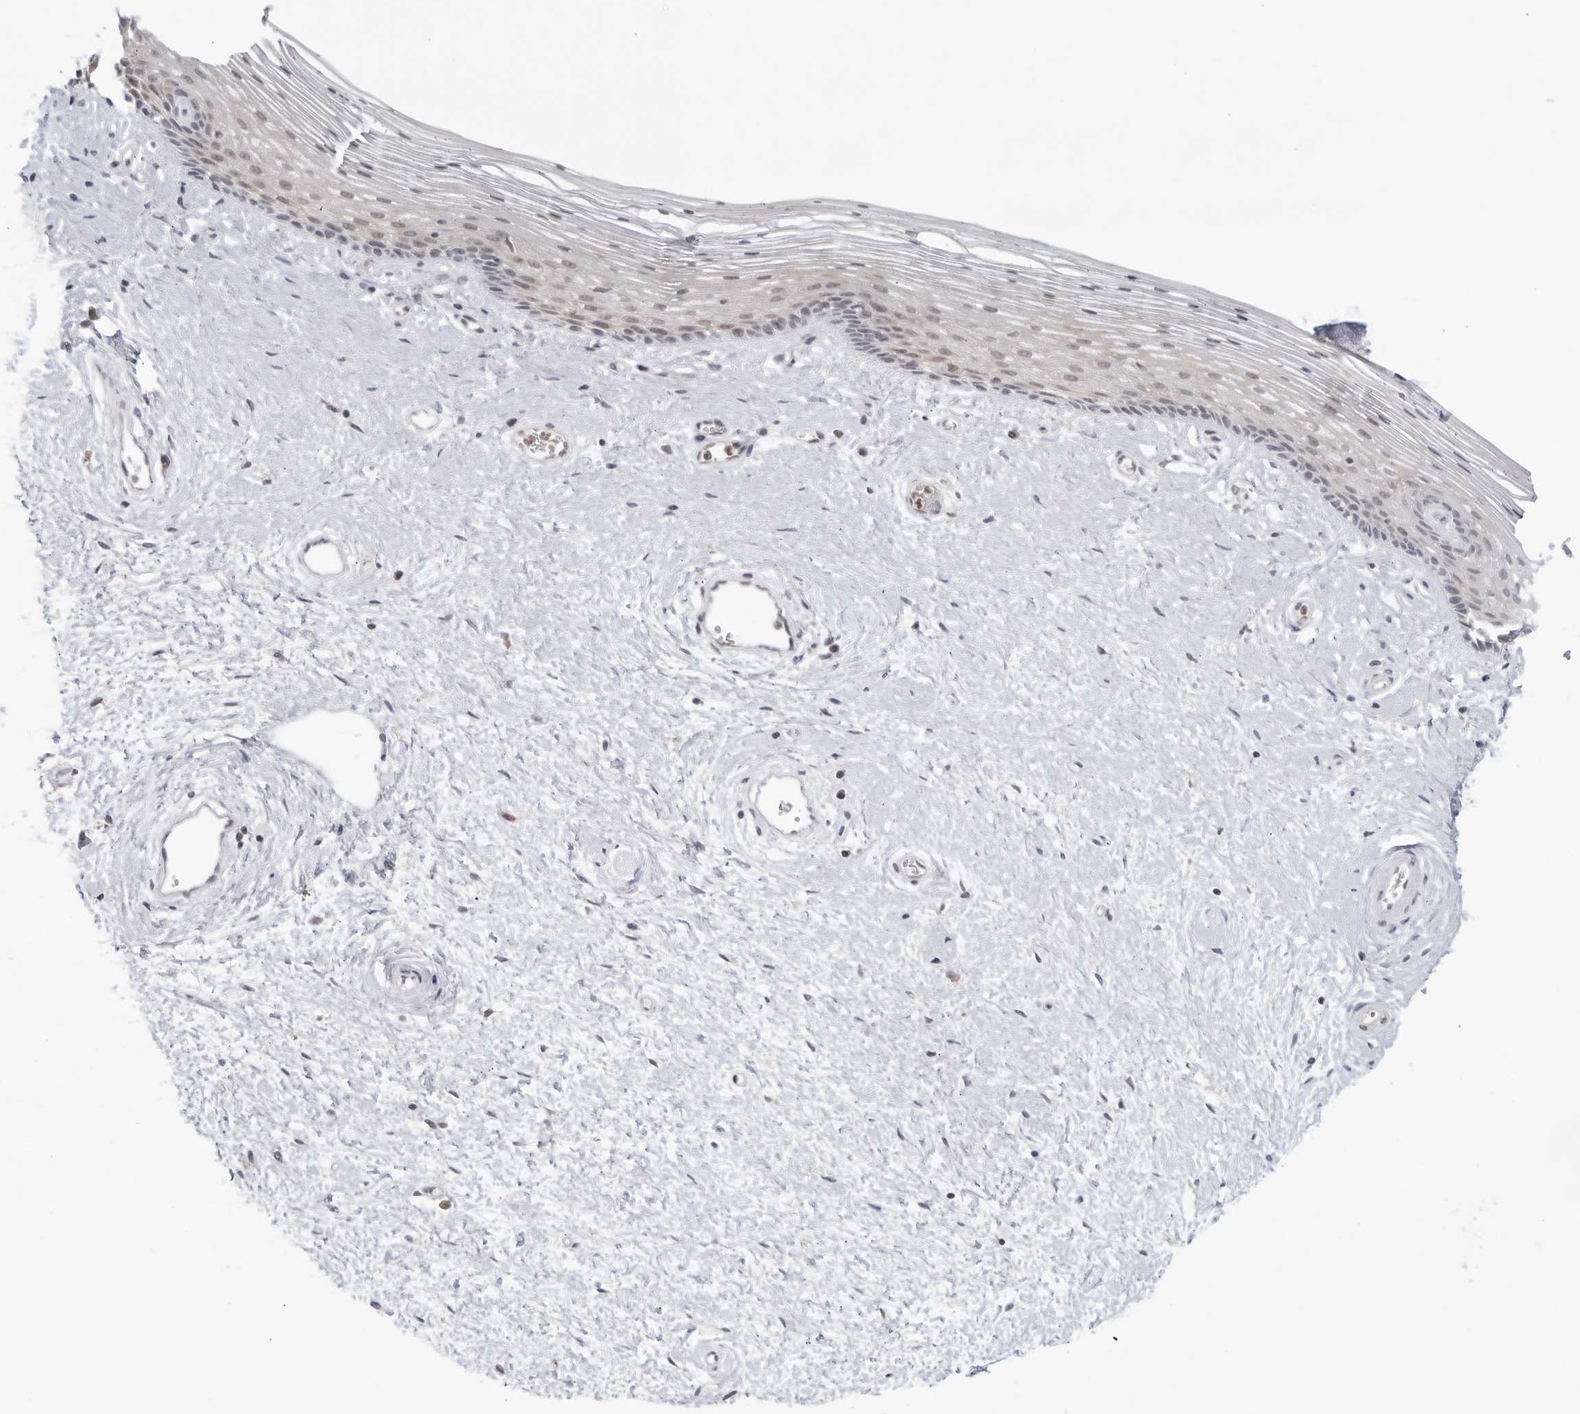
{"staining": {"intensity": "weak", "quantity": "<25%", "location": "cytoplasmic/membranous"}, "tissue": "vagina", "cell_type": "Squamous epithelial cells", "image_type": "normal", "snomed": [{"axis": "morphology", "description": "Normal tissue, NOS"}, {"axis": "topography", "description": "Vagina"}], "caption": "This is an immunohistochemistry image of normal vagina. There is no positivity in squamous epithelial cells.", "gene": "RAB11FIP3", "patient": {"sex": "female", "age": 46}}